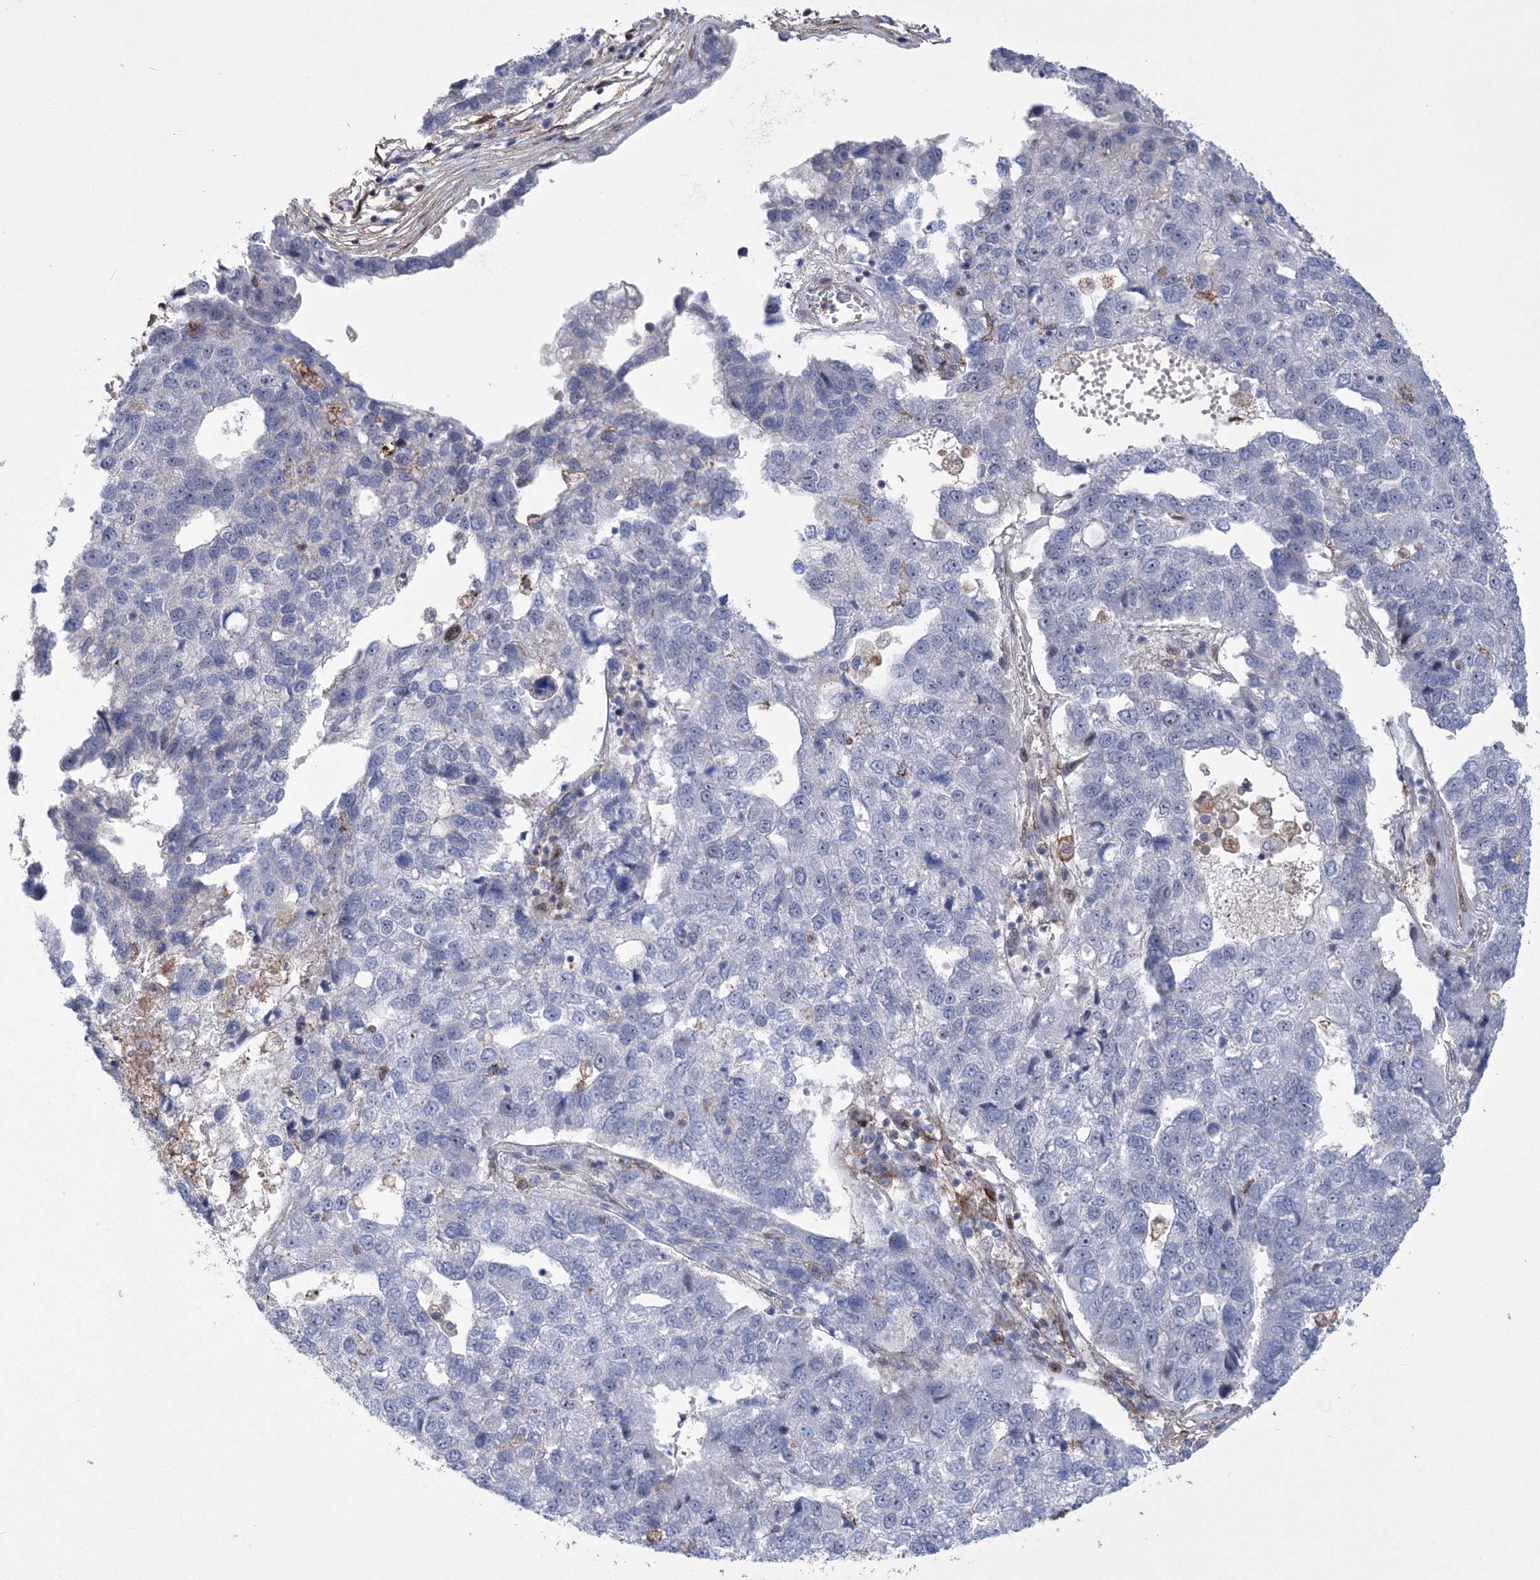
{"staining": {"intensity": "negative", "quantity": "none", "location": "none"}, "tissue": "pancreatic cancer", "cell_type": "Tumor cells", "image_type": "cancer", "snomed": [{"axis": "morphology", "description": "Adenocarcinoma, NOS"}, {"axis": "topography", "description": "Pancreas"}], "caption": "This histopathology image is of adenocarcinoma (pancreatic) stained with IHC to label a protein in brown with the nuclei are counter-stained blue. There is no expression in tumor cells.", "gene": "RNPEPL1", "patient": {"sex": "female", "age": 61}}